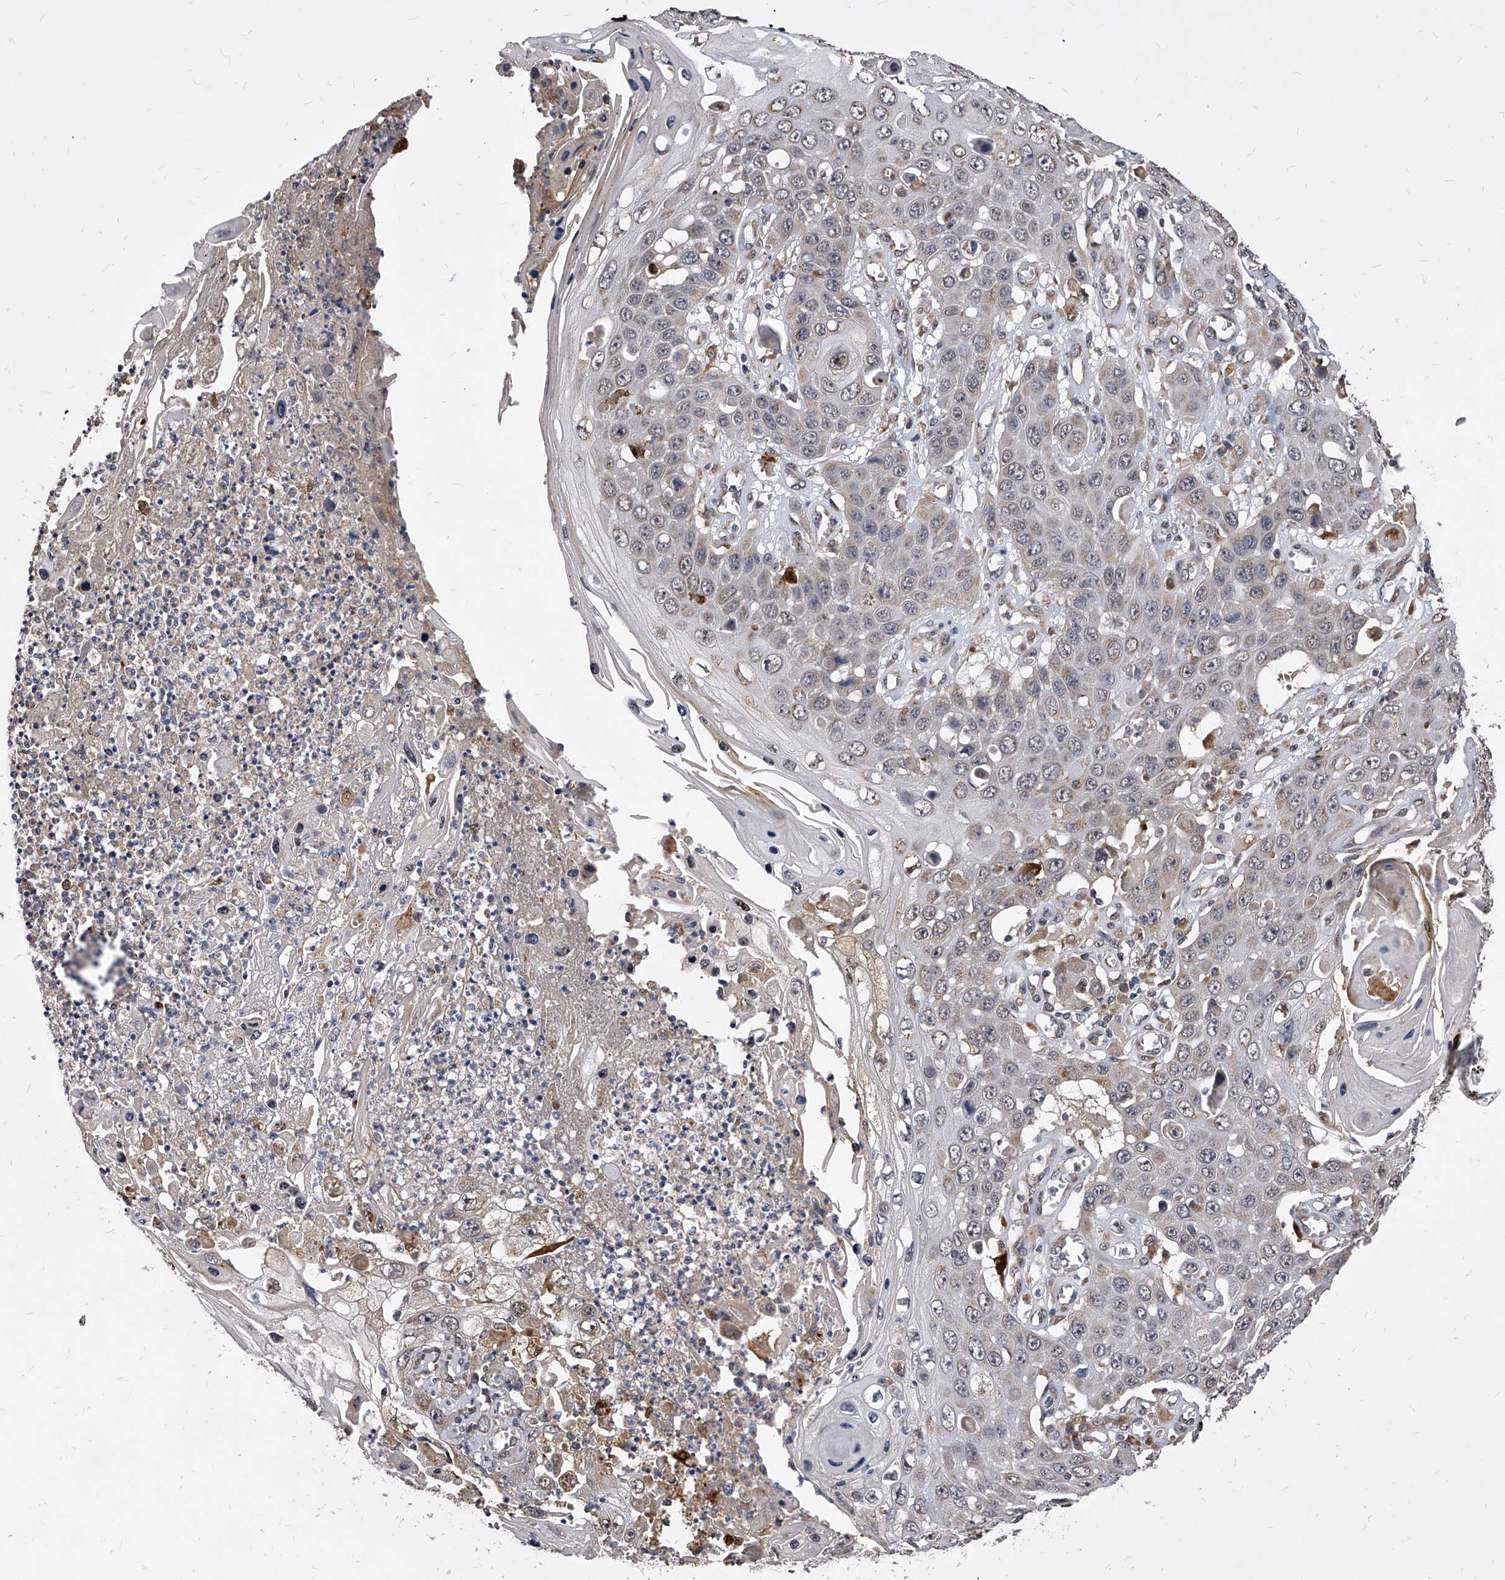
{"staining": {"intensity": "weak", "quantity": "<25%", "location": "cytoplasmic/membranous"}, "tissue": "skin cancer", "cell_type": "Tumor cells", "image_type": "cancer", "snomed": [{"axis": "morphology", "description": "Squamous cell carcinoma, NOS"}, {"axis": "topography", "description": "Skin"}], "caption": "Micrograph shows no protein expression in tumor cells of skin cancer tissue. (Brightfield microscopy of DAB immunohistochemistry at high magnification).", "gene": "SOBP", "patient": {"sex": "male", "age": 55}}